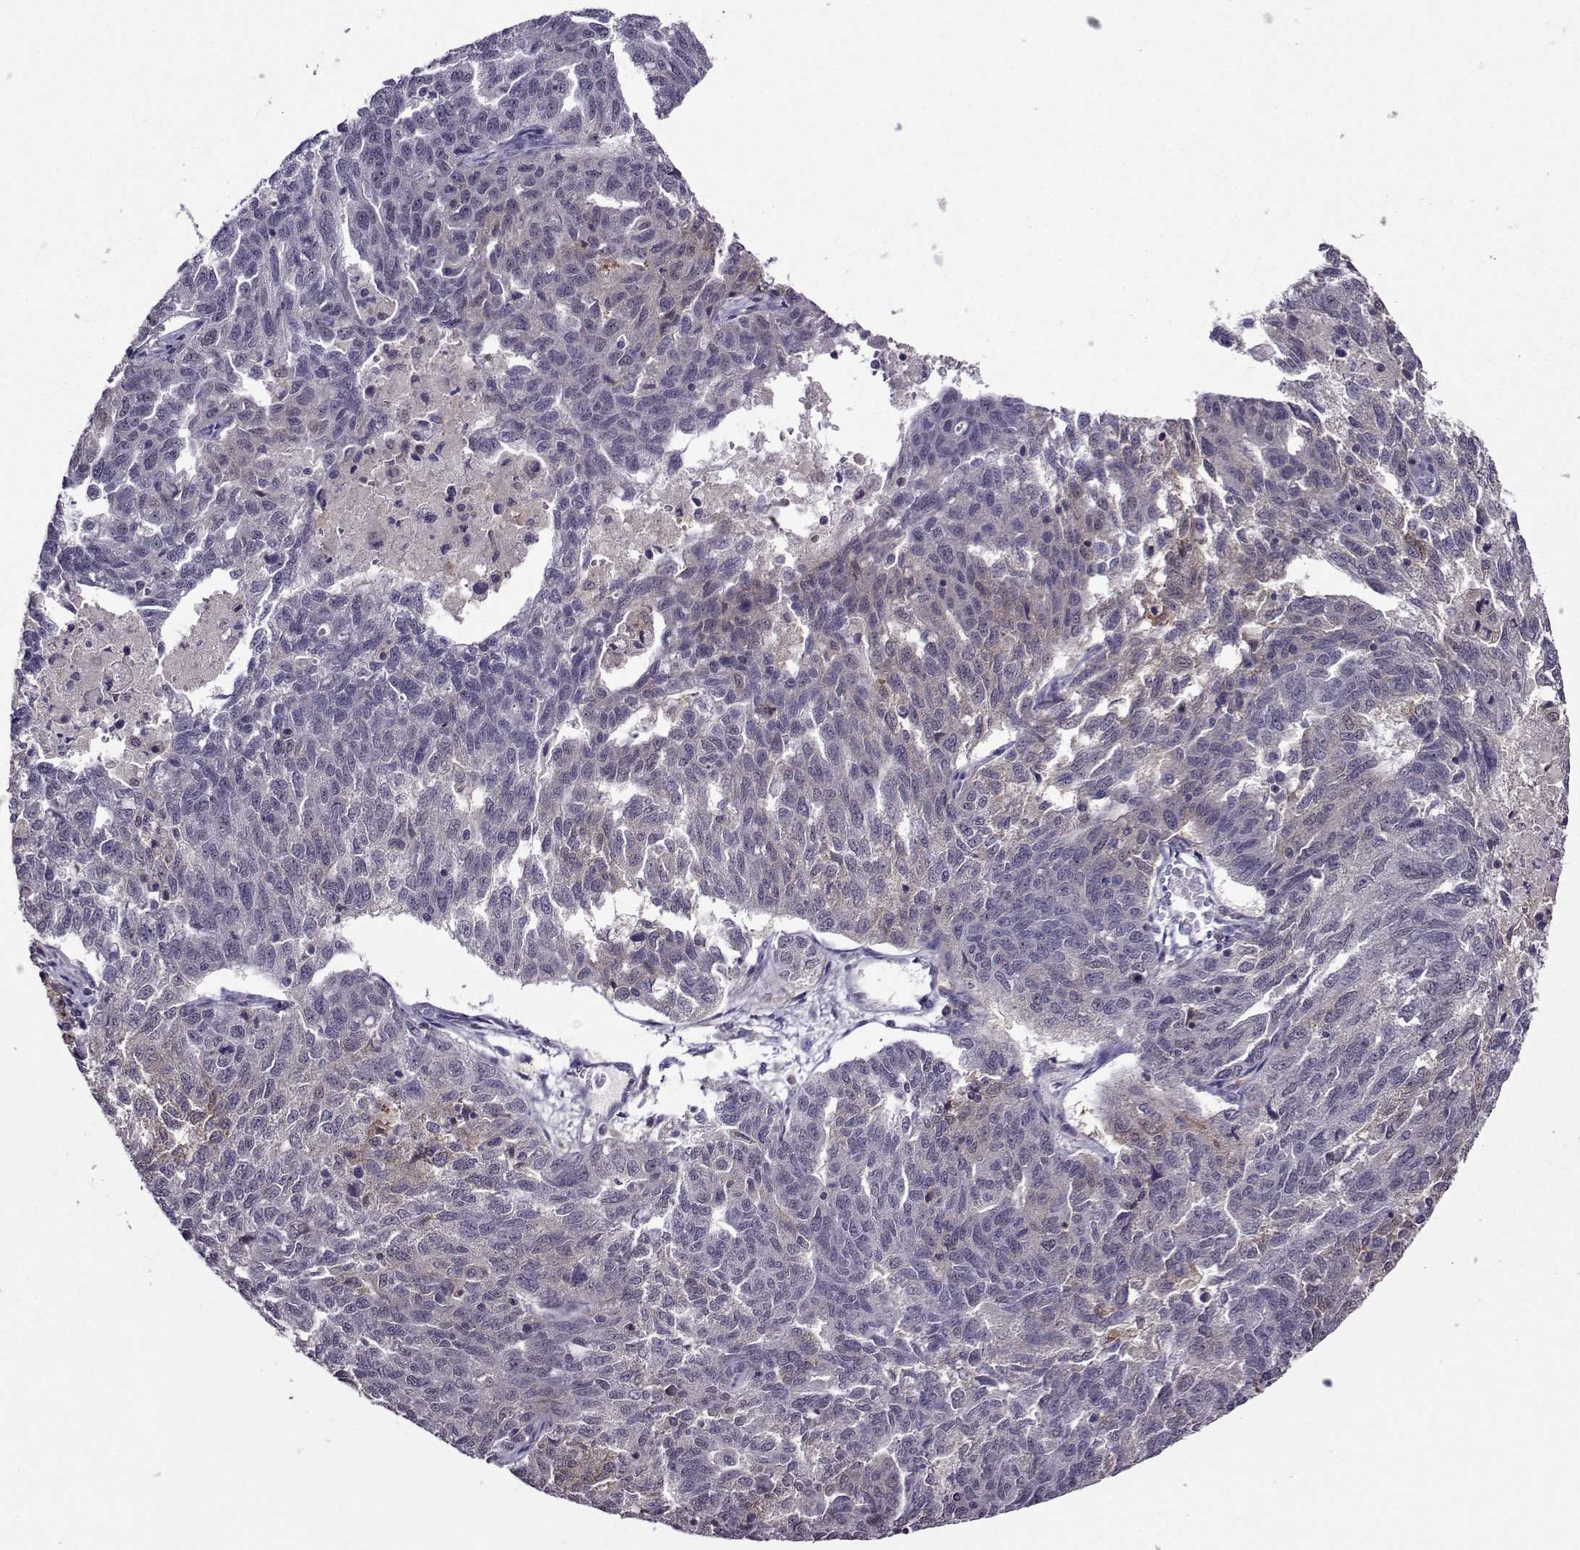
{"staining": {"intensity": "negative", "quantity": "none", "location": "none"}, "tissue": "ovarian cancer", "cell_type": "Tumor cells", "image_type": "cancer", "snomed": [{"axis": "morphology", "description": "Cystadenocarcinoma, serous, NOS"}, {"axis": "topography", "description": "Ovary"}], "caption": "The image reveals no significant staining in tumor cells of ovarian cancer (serous cystadenocarcinoma).", "gene": "DDX20", "patient": {"sex": "female", "age": 71}}